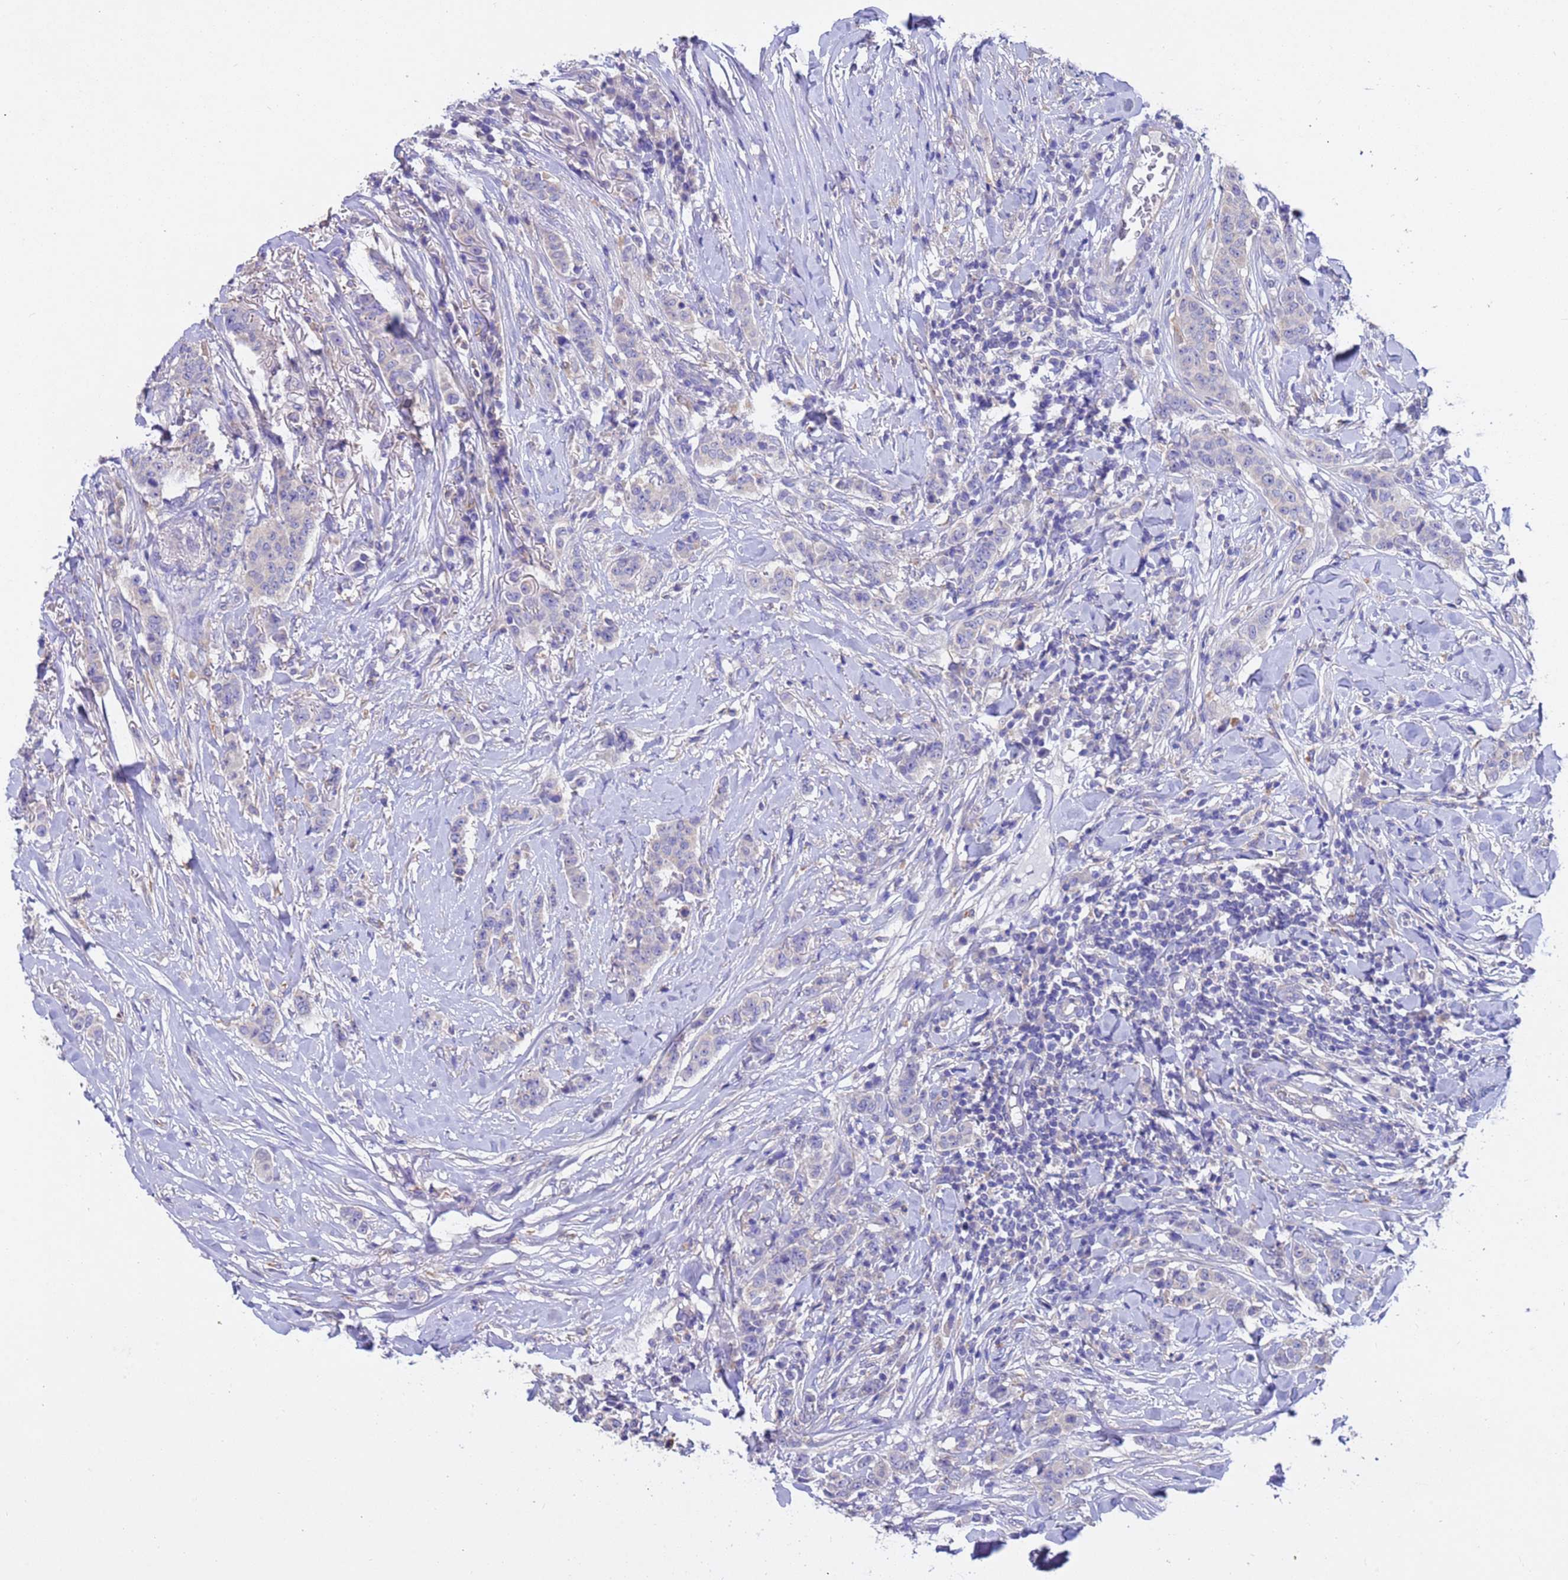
{"staining": {"intensity": "negative", "quantity": "none", "location": "none"}, "tissue": "breast cancer", "cell_type": "Tumor cells", "image_type": "cancer", "snomed": [{"axis": "morphology", "description": "Duct carcinoma"}, {"axis": "topography", "description": "Breast"}], "caption": "Micrograph shows no significant protein positivity in tumor cells of infiltrating ductal carcinoma (breast).", "gene": "SRL", "patient": {"sex": "female", "age": 40}}